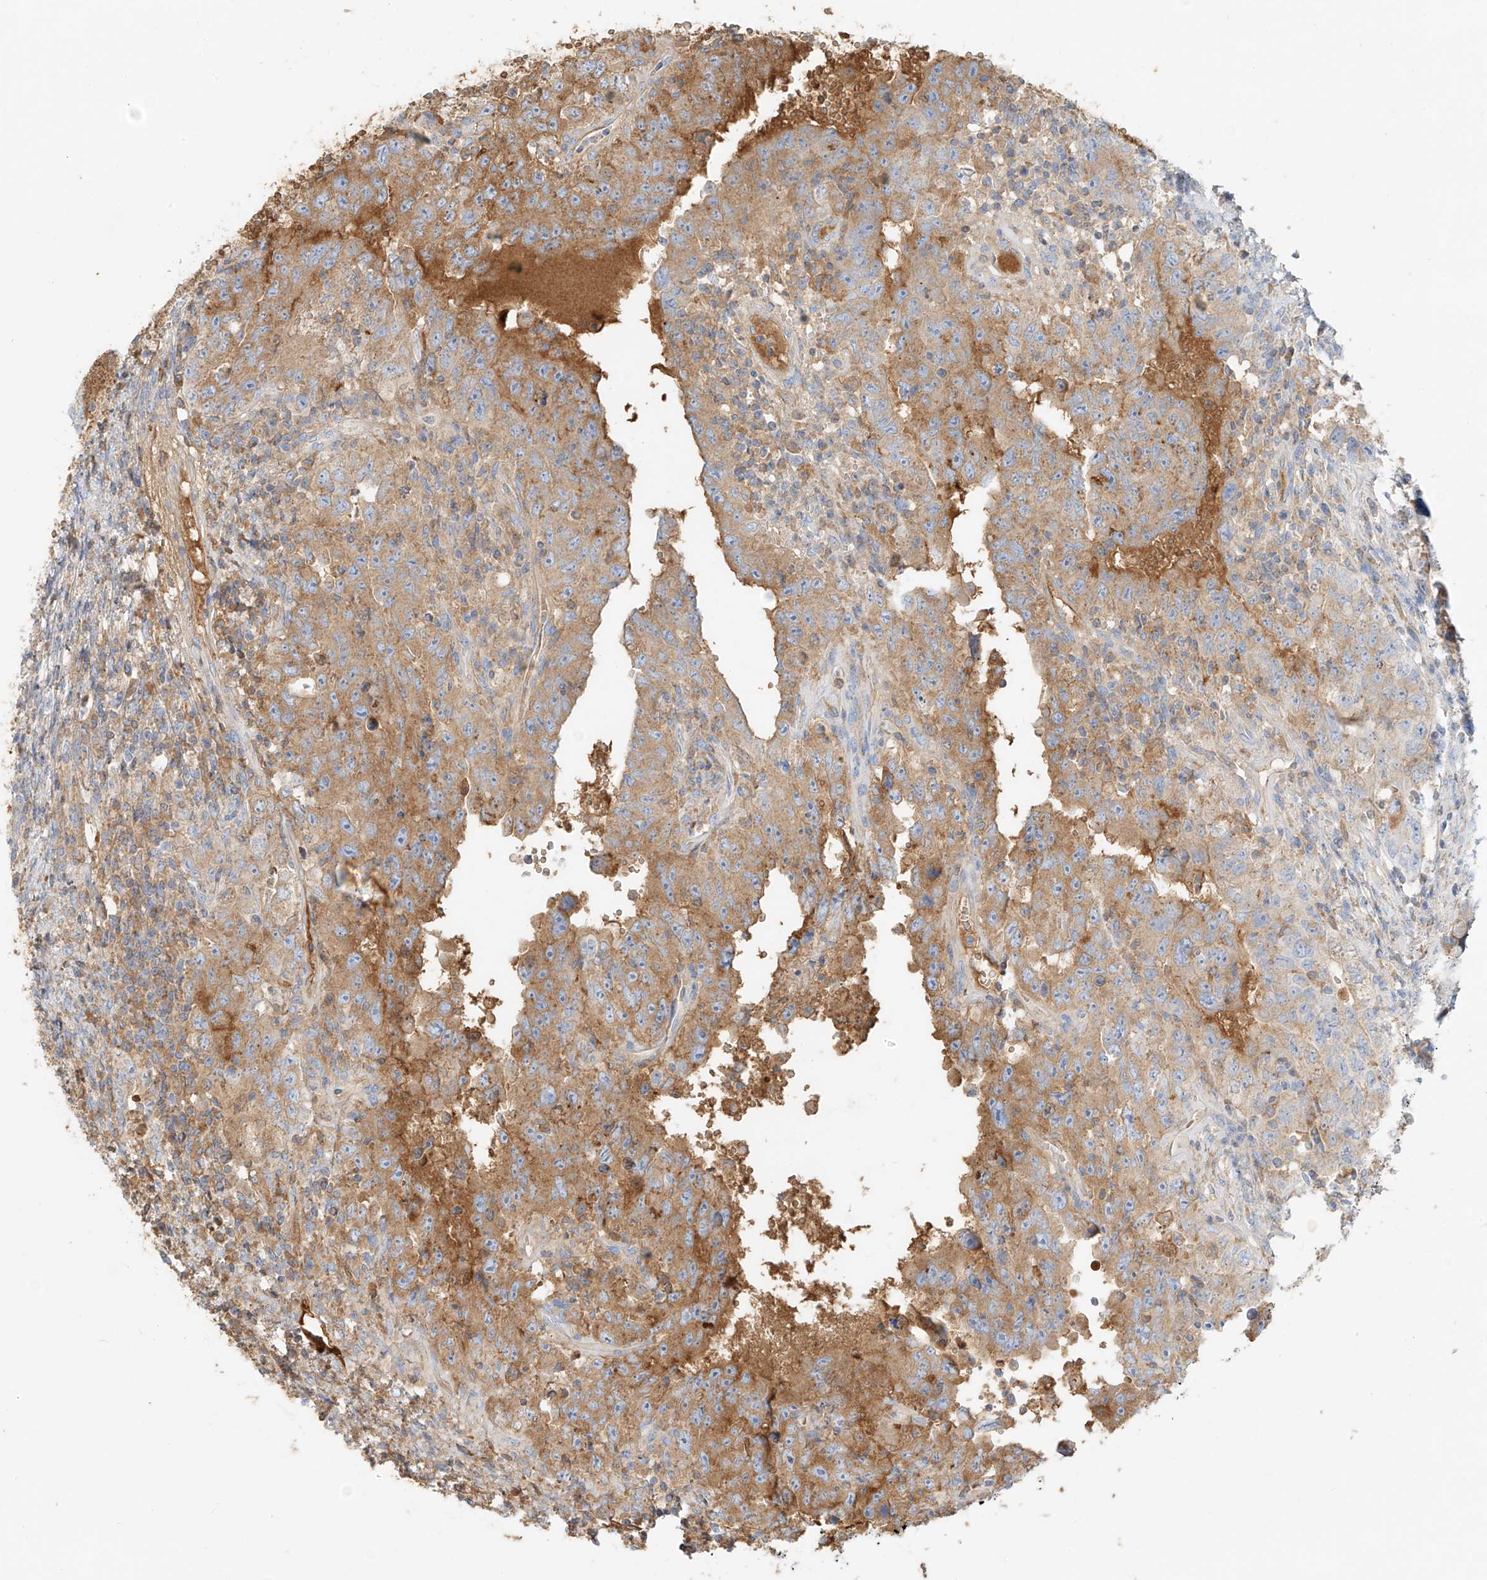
{"staining": {"intensity": "moderate", "quantity": "25%-75%", "location": "cytoplasmic/membranous"}, "tissue": "testis cancer", "cell_type": "Tumor cells", "image_type": "cancer", "snomed": [{"axis": "morphology", "description": "Carcinoma, Embryonal, NOS"}, {"axis": "topography", "description": "Testis"}], "caption": "Moderate cytoplasmic/membranous expression is seen in about 25%-75% of tumor cells in embryonal carcinoma (testis).", "gene": "OCSTAMP", "patient": {"sex": "male", "age": 26}}